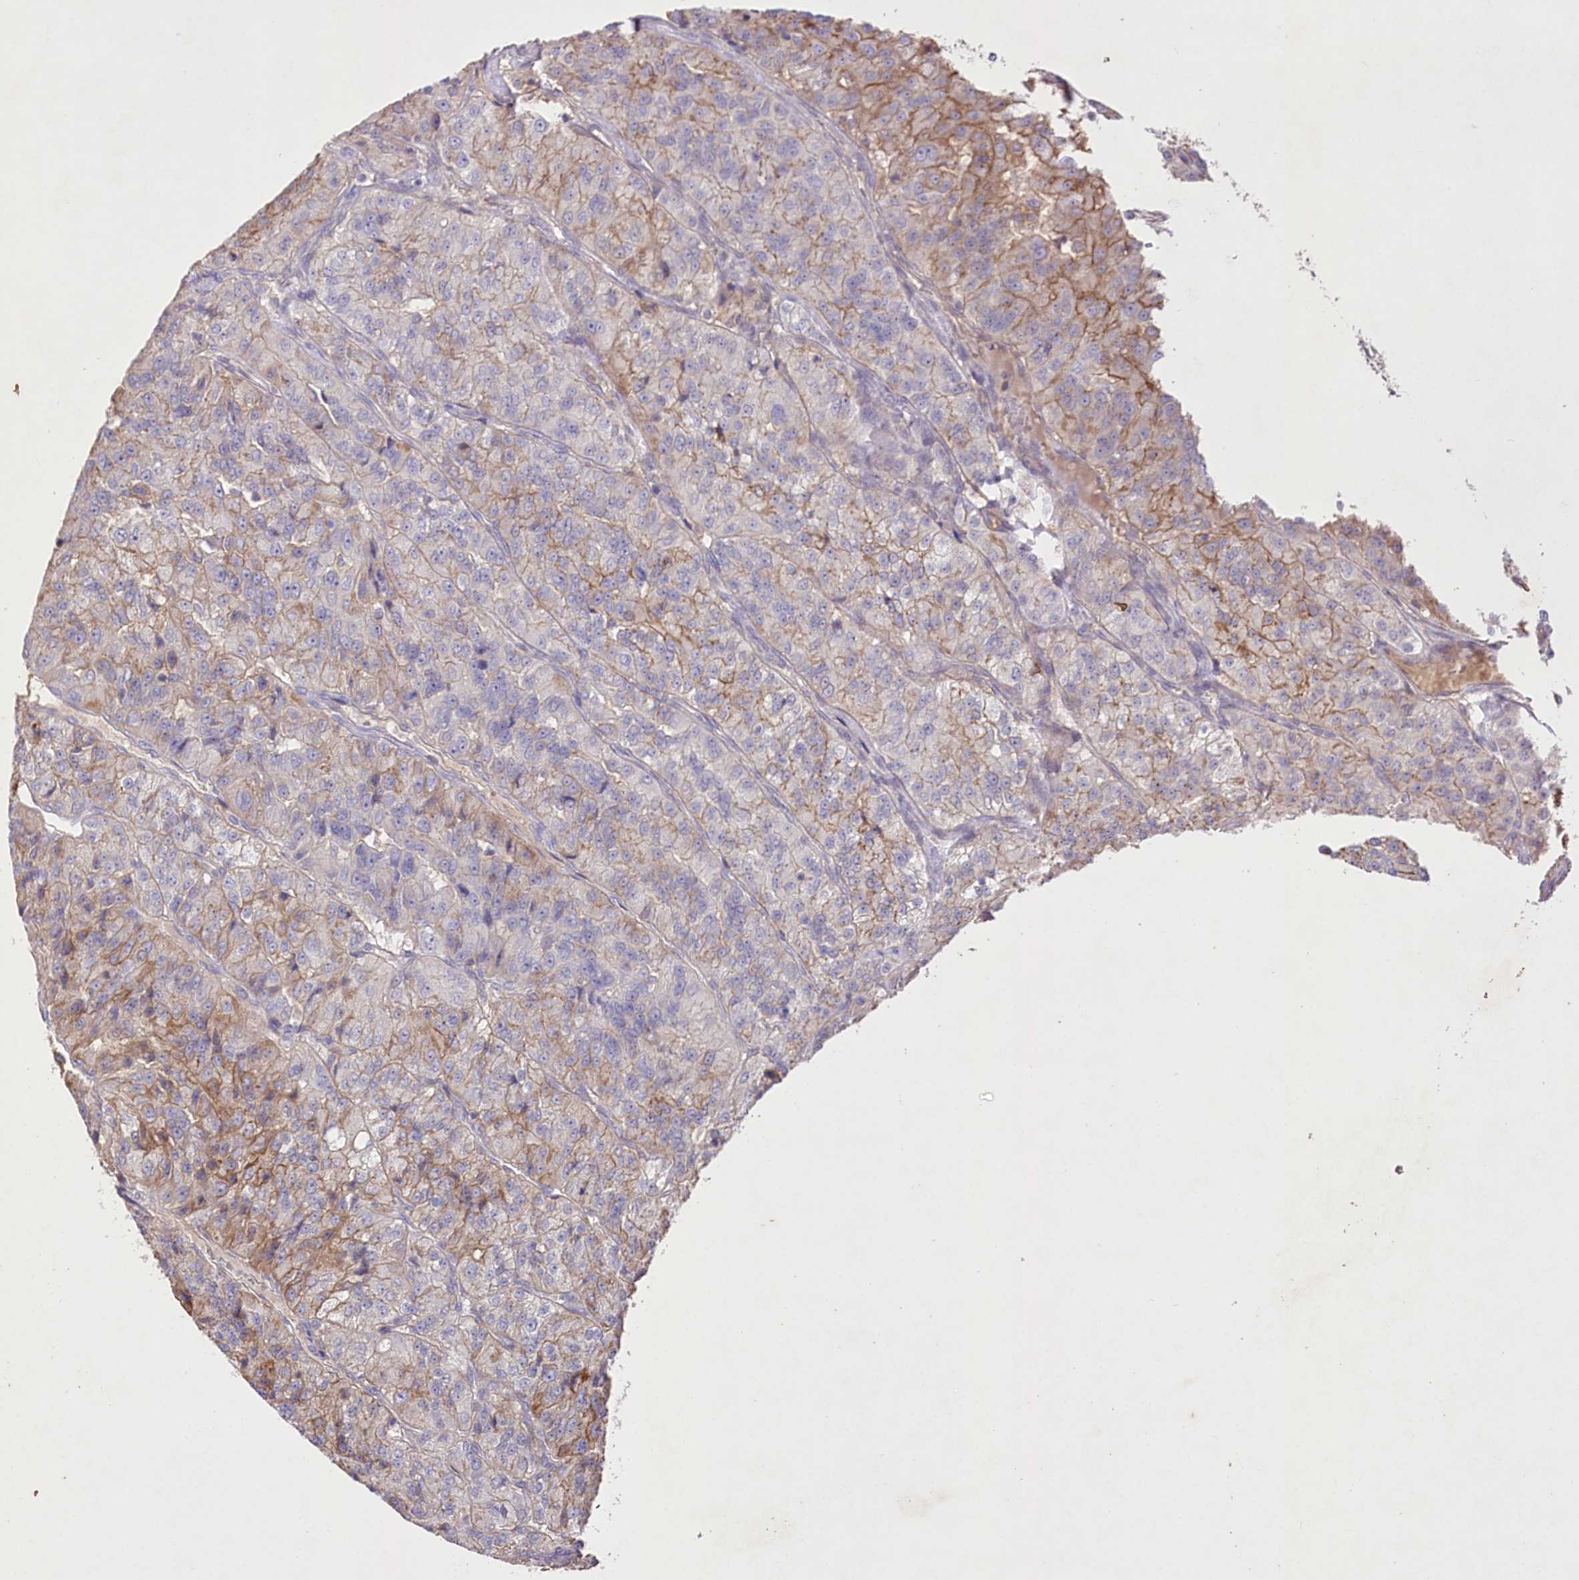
{"staining": {"intensity": "moderate", "quantity": "<25%", "location": "cytoplasmic/membranous"}, "tissue": "renal cancer", "cell_type": "Tumor cells", "image_type": "cancer", "snomed": [{"axis": "morphology", "description": "Adenocarcinoma, NOS"}, {"axis": "topography", "description": "Kidney"}], "caption": "This histopathology image displays immunohistochemistry (IHC) staining of human renal cancer, with low moderate cytoplasmic/membranous expression in approximately <25% of tumor cells.", "gene": "ENPP1", "patient": {"sex": "female", "age": 63}}